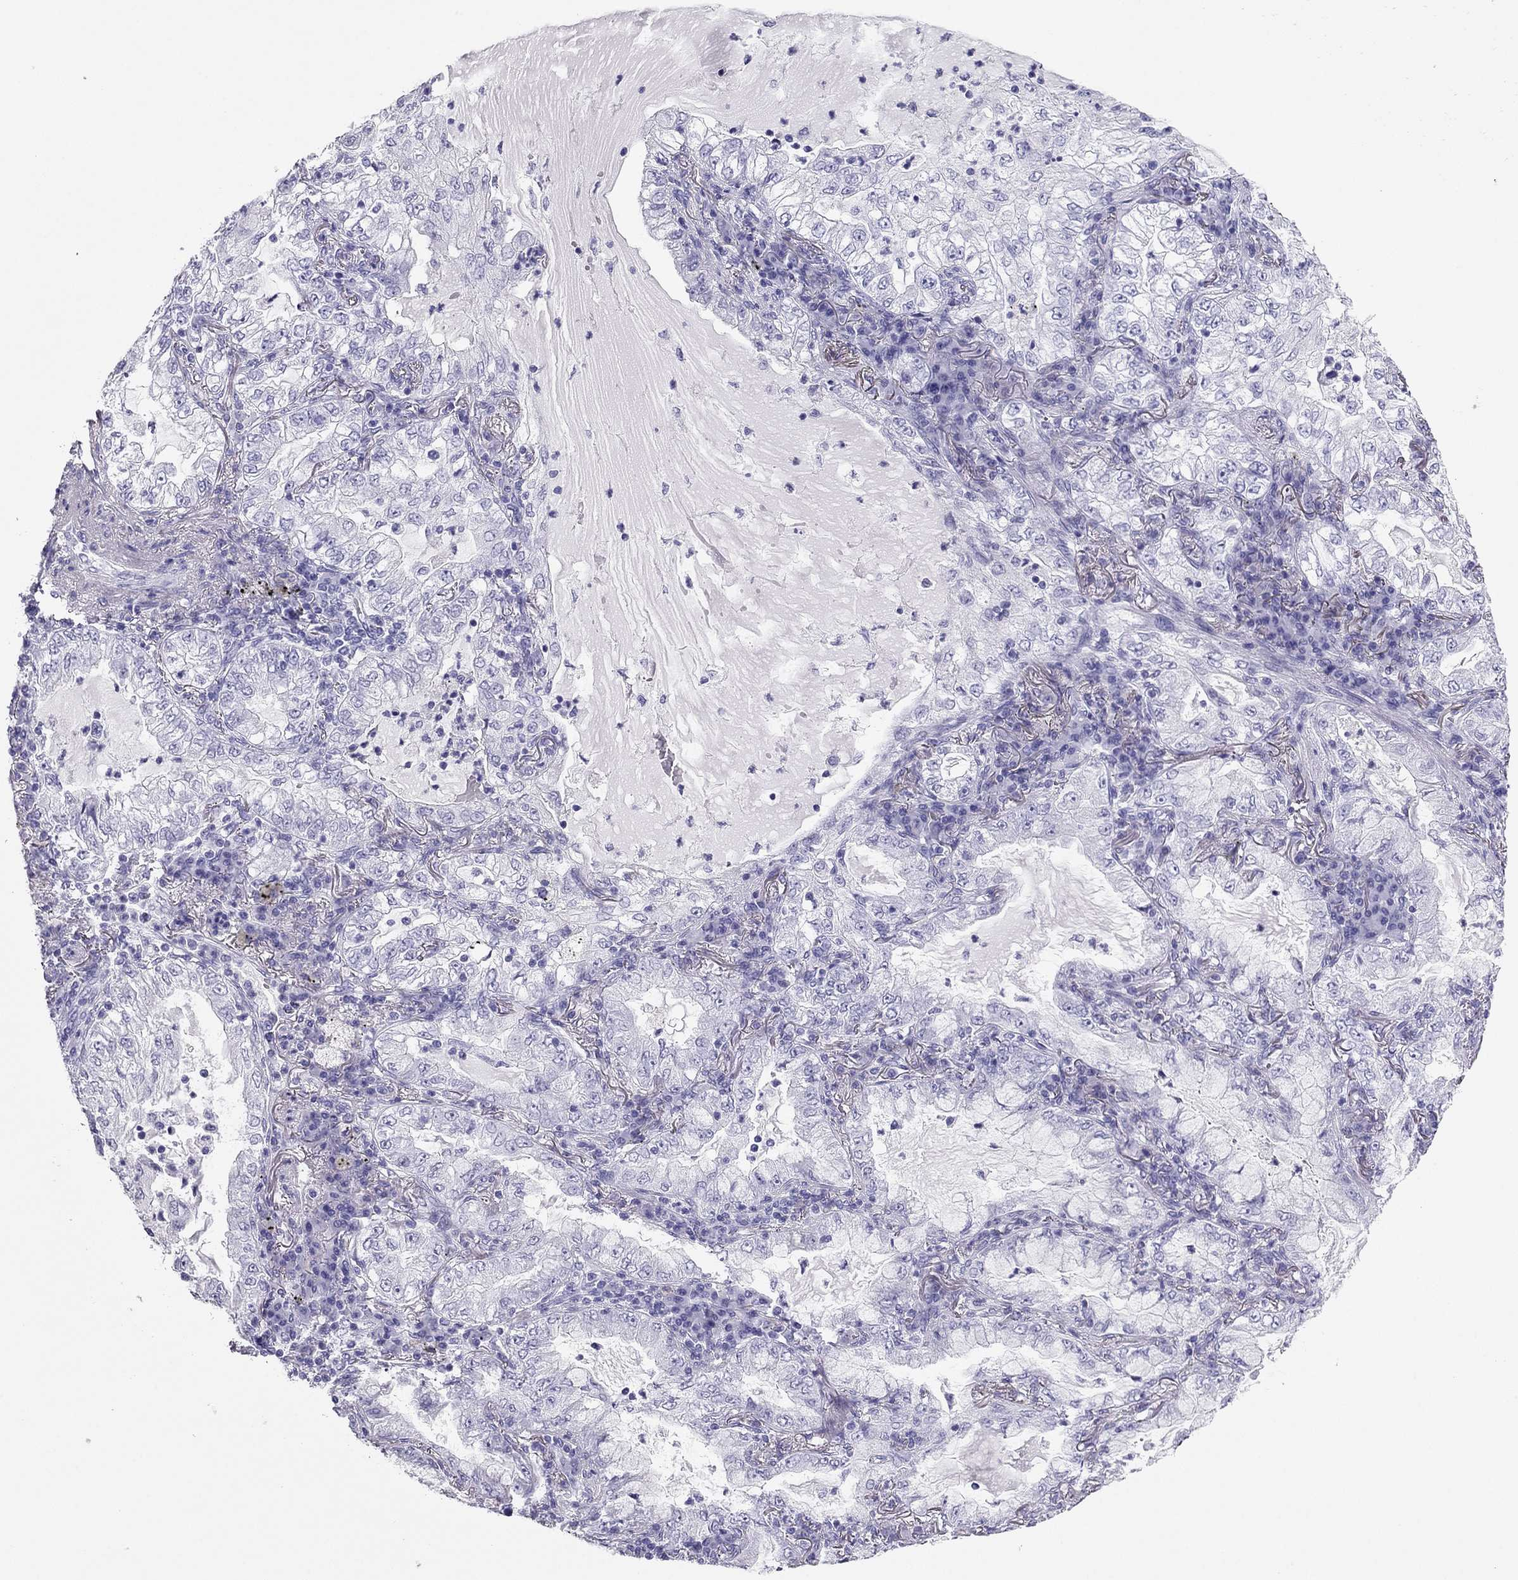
{"staining": {"intensity": "negative", "quantity": "none", "location": "none"}, "tissue": "lung cancer", "cell_type": "Tumor cells", "image_type": "cancer", "snomed": [{"axis": "morphology", "description": "Adenocarcinoma, NOS"}, {"axis": "topography", "description": "Lung"}], "caption": "An immunohistochemistry image of lung cancer (adenocarcinoma) is shown. There is no staining in tumor cells of lung cancer (adenocarcinoma). (DAB (3,3'-diaminobenzidine) immunohistochemistry (IHC) with hematoxylin counter stain).", "gene": "PDE6A", "patient": {"sex": "female", "age": 73}}